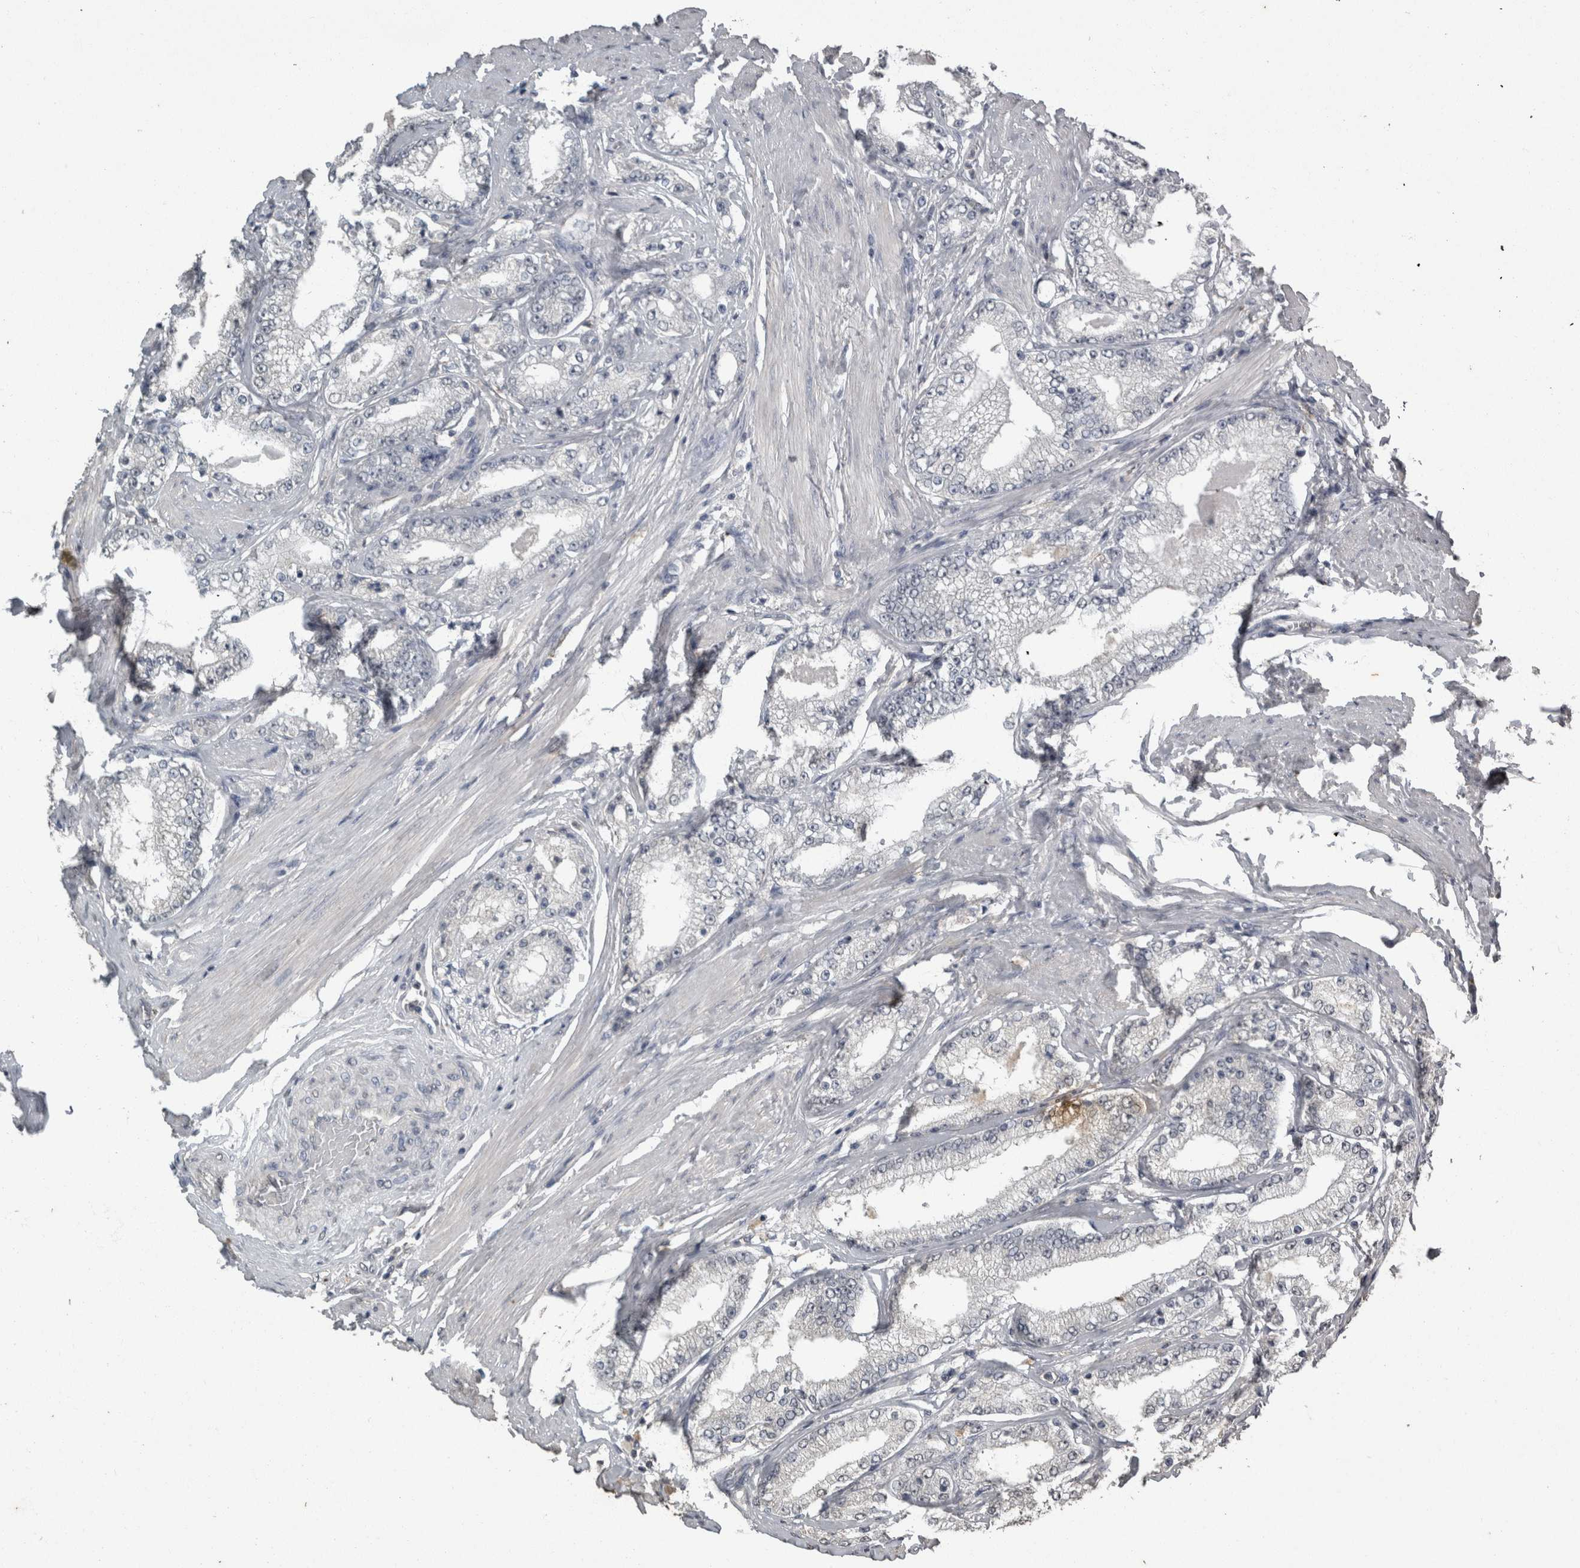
{"staining": {"intensity": "negative", "quantity": "none", "location": "none"}, "tissue": "prostate cancer", "cell_type": "Tumor cells", "image_type": "cancer", "snomed": [{"axis": "morphology", "description": "Adenocarcinoma, Low grade"}, {"axis": "topography", "description": "Prostate"}], "caption": "Histopathology image shows no protein staining in tumor cells of prostate cancer (adenocarcinoma (low-grade)) tissue. The staining was performed using DAB (3,3'-diaminobenzidine) to visualize the protein expression in brown, while the nuclei were stained in blue with hematoxylin (Magnification: 20x).", "gene": "PIK3AP1", "patient": {"sex": "male", "age": 63}}